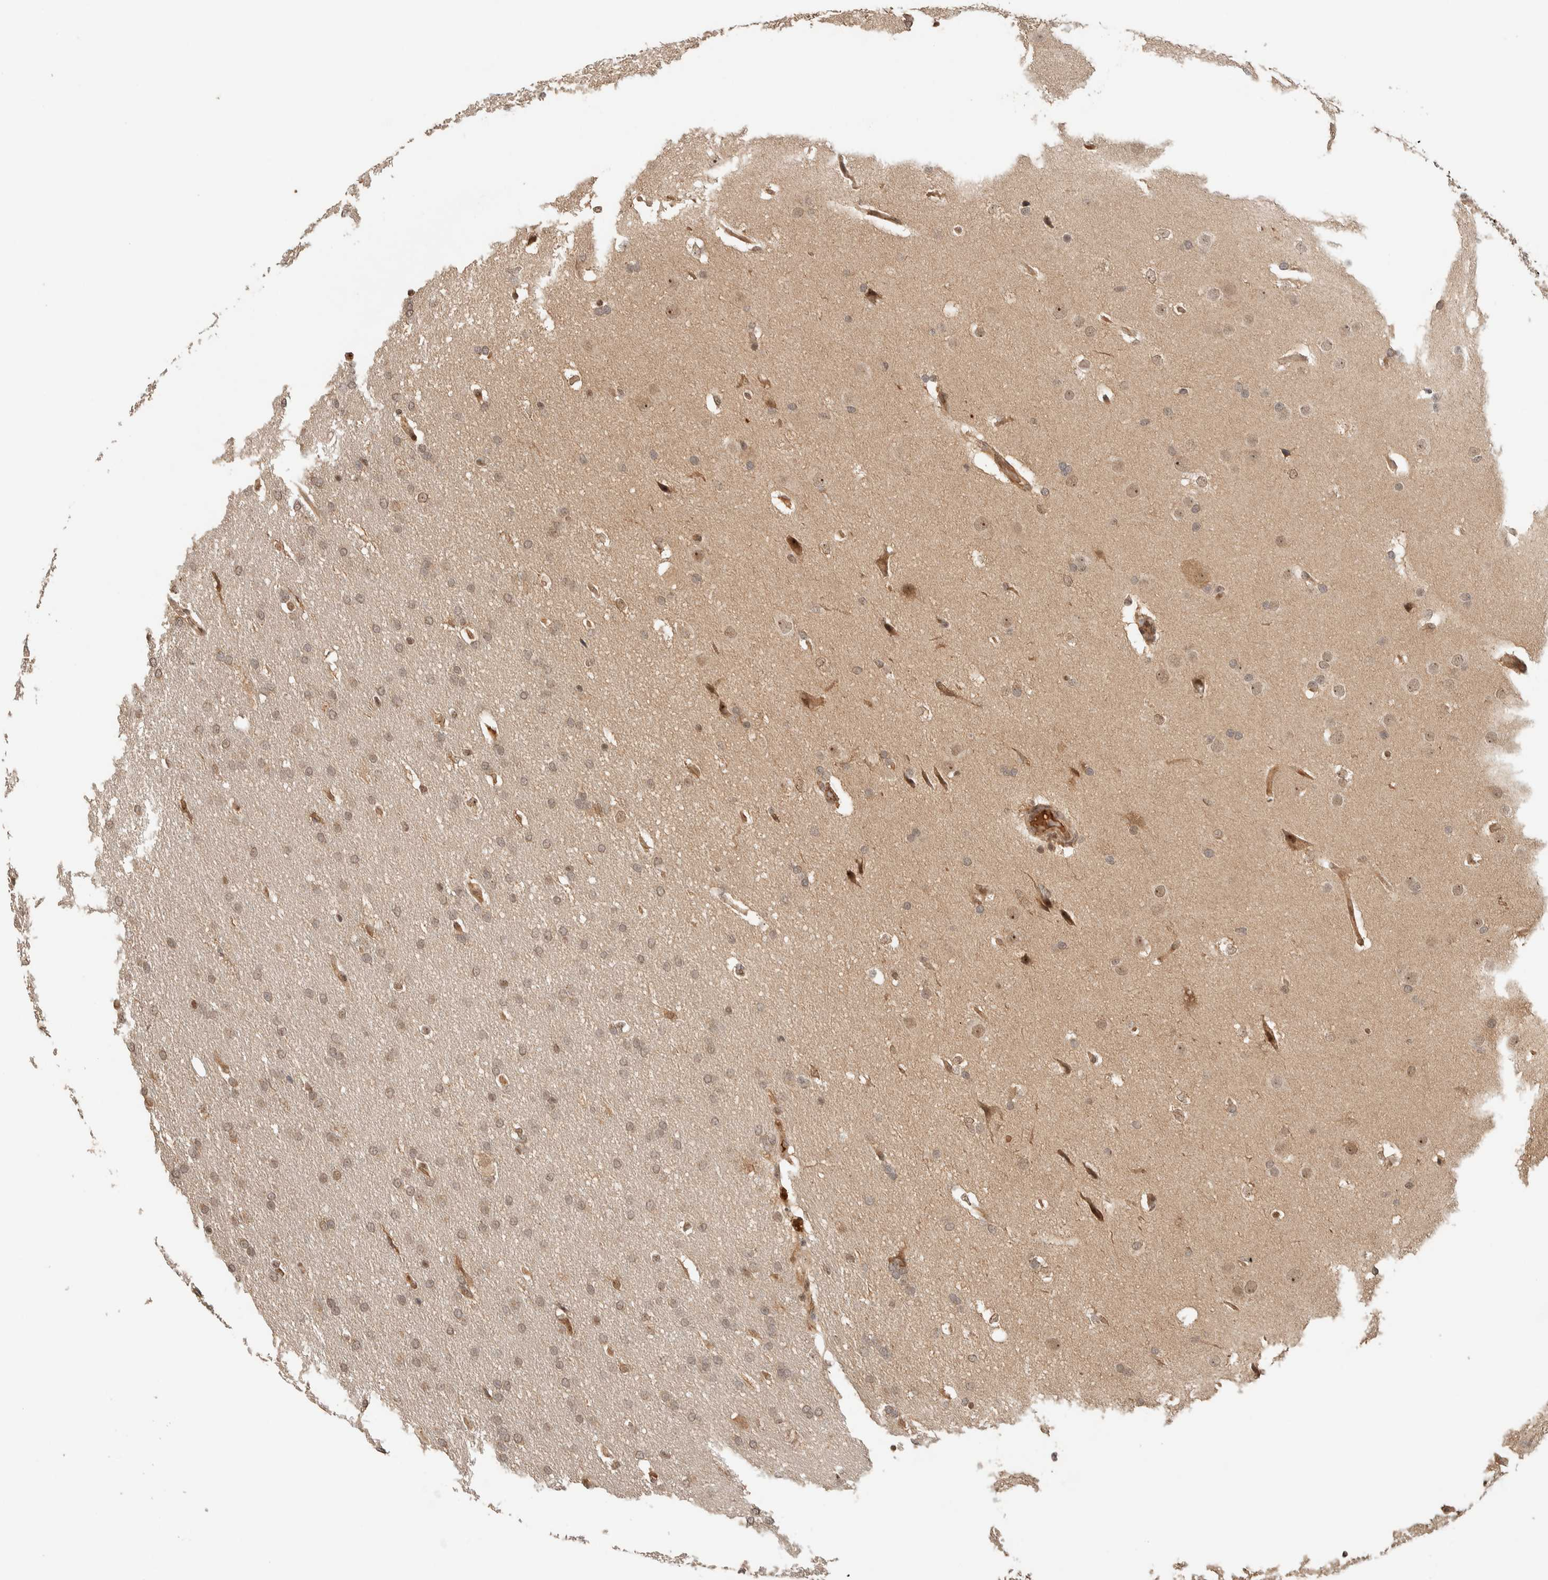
{"staining": {"intensity": "weak", "quantity": ">75%", "location": "nuclear"}, "tissue": "glioma", "cell_type": "Tumor cells", "image_type": "cancer", "snomed": [{"axis": "morphology", "description": "Glioma, malignant, Low grade"}, {"axis": "topography", "description": "Brain"}], "caption": "DAB (3,3'-diaminobenzidine) immunohistochemical staining of human glioma displays weak nuclear protein expression in approximately >75% of tumor cells.", "gene": "ZBTB2", "patient": {"sex": "female", "age": 37}}